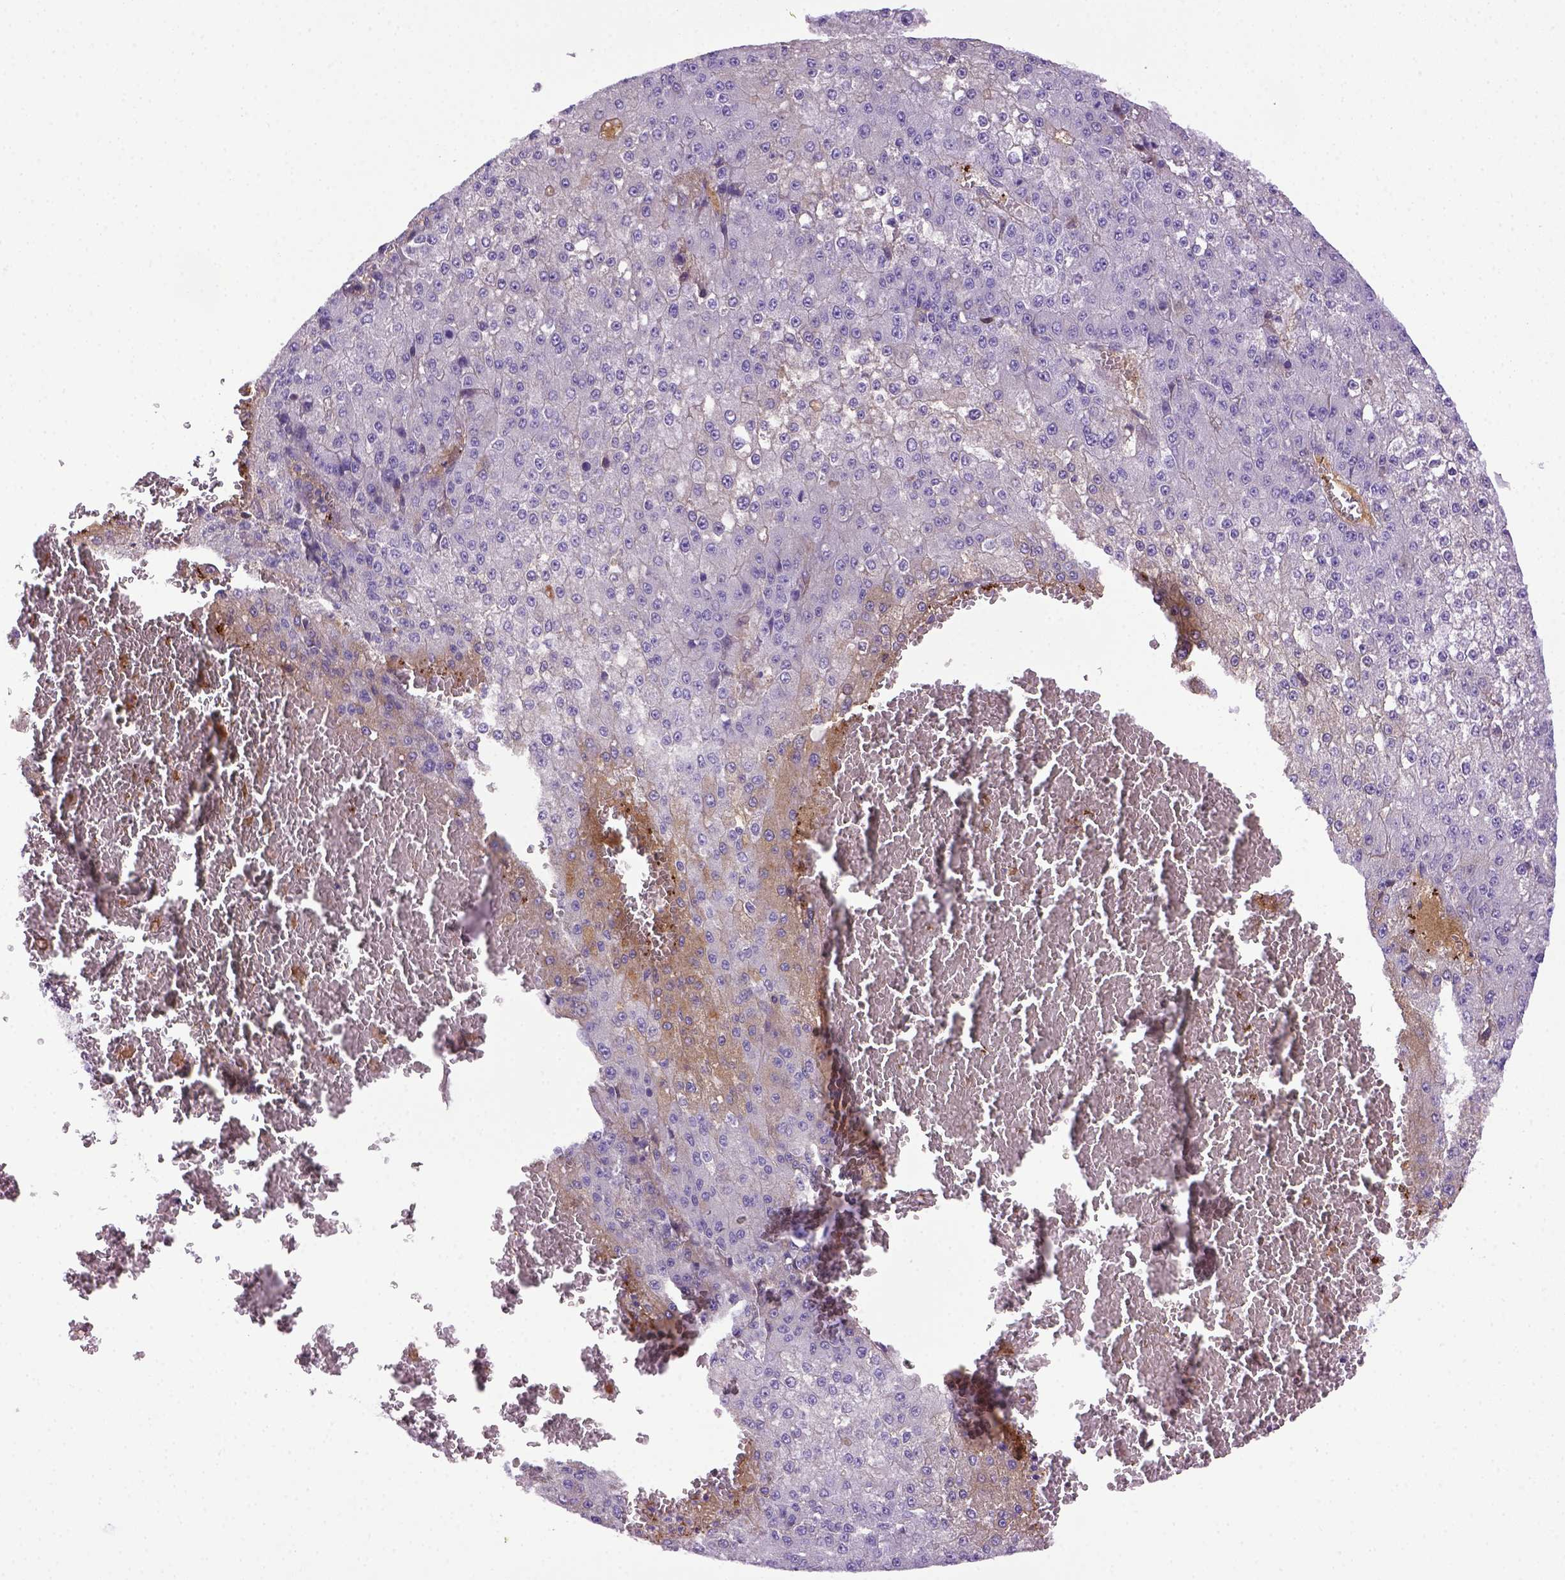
{"staining": {"intensity": "negative", "quantity": "none", "location": "none"}, "tissue": "liver cancer", "cell_type": "Tumor cells", "image_type": "cancer", "snomed": [{"axis": "morphology", "description": "Carcinoma, Hepatocellular, NOS"}, {"axis": "topography", "description": "Liver"}], "caption": "The immunohistochemistry (IHC) image has no significant expression in tumor cells of liver cancer tissue.", "gene": "ITIH4", "patient": {"sex": "female", "age": 73}}